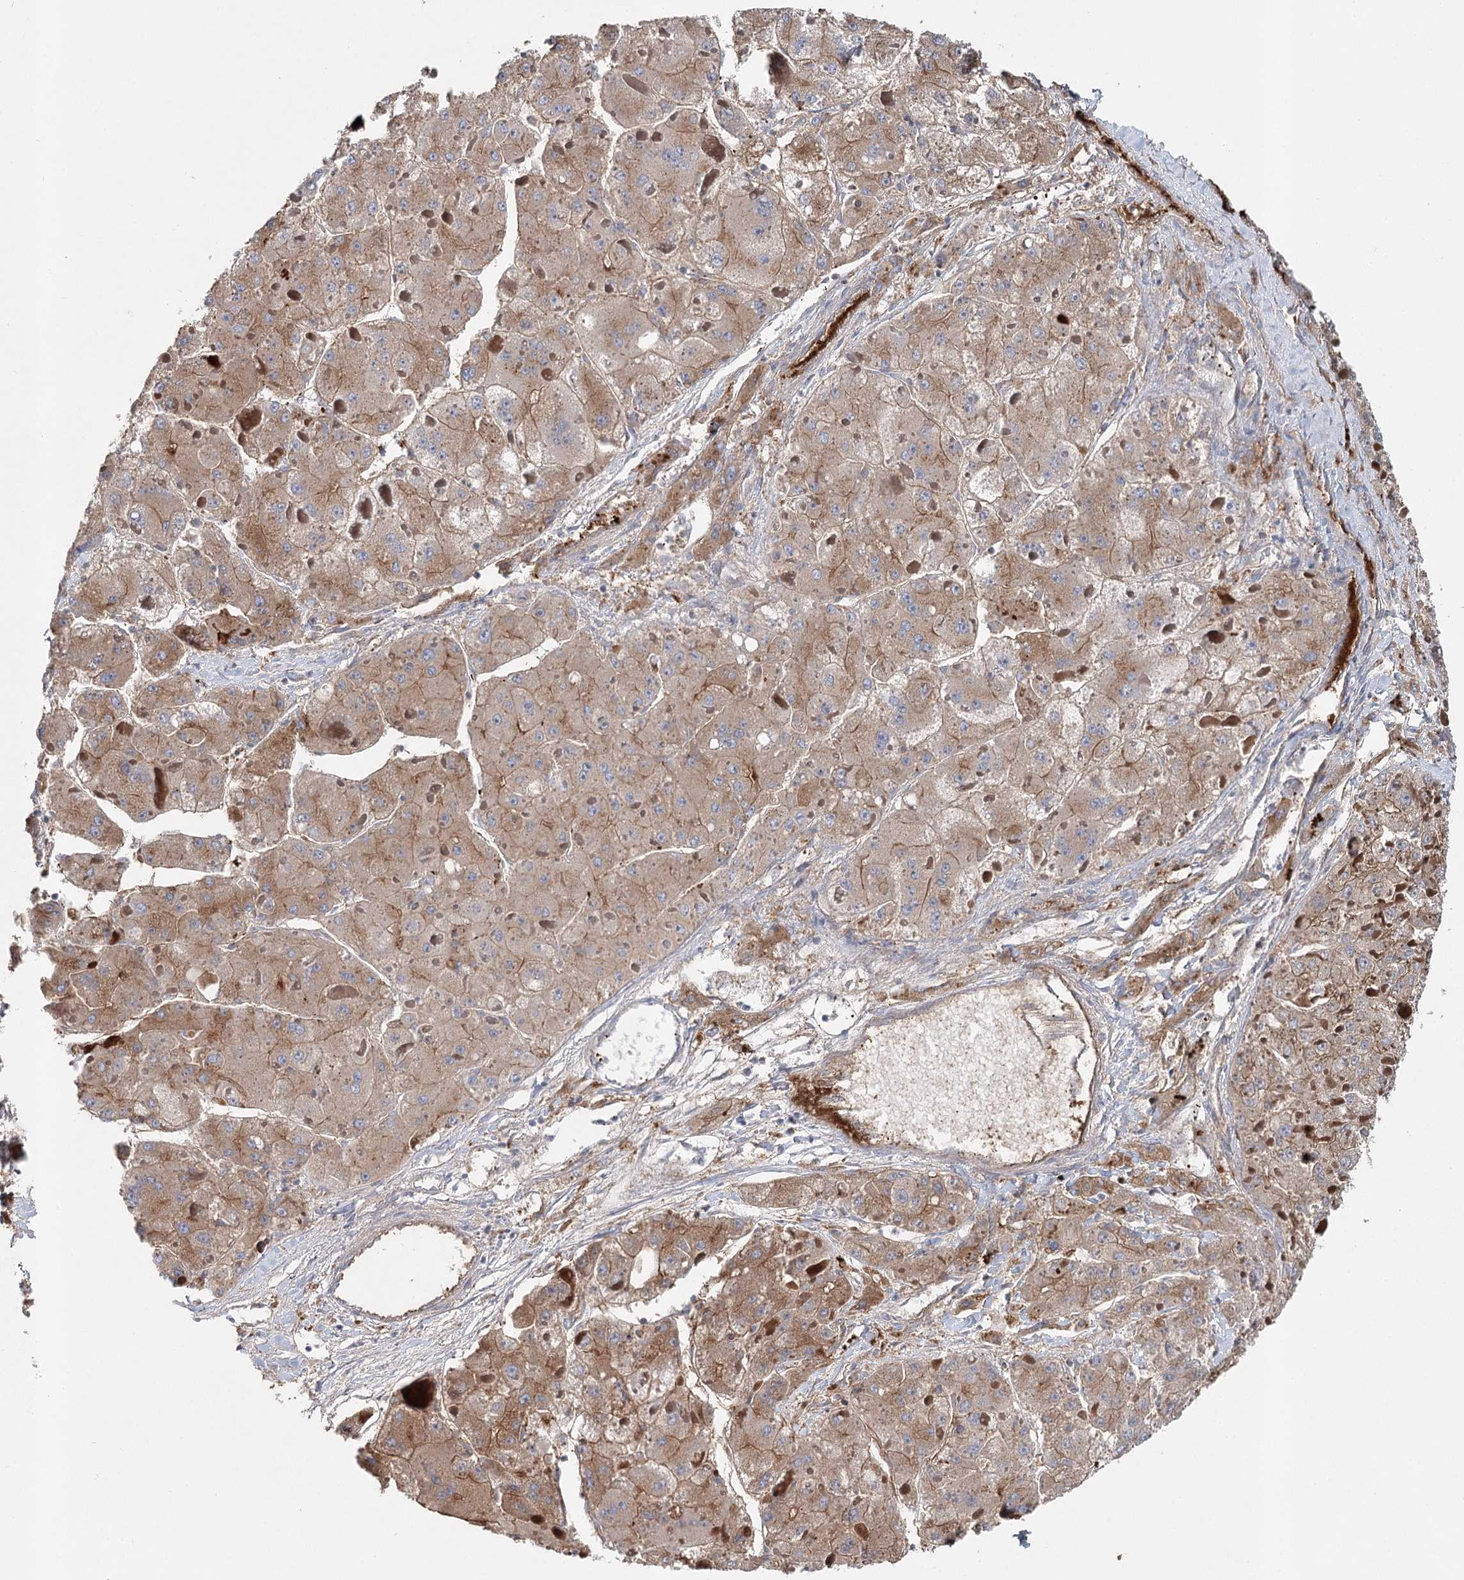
{"staining": {"intensity": "moderate", "quantity": "25%-75%", "location": "cytoplasmic/membranous"}, "tissue": "liver cancer", "cell_type": "Tumor cells", "image_type": "cancer", "snomed": [{"axis": "morphology", "description": "Carcinoma, Hepatocellular, NOS"}, {"axis": "topography", "description": "Liver"}], "caption": "Immunohistochemical staining of human liver cancer exhibits moderate cytoplasmic/membranous protein expression in about 25%-75% of tumor cells. The staining was performed using DAB, with brown indicating positive protein expression. Nuclei are stained blue with hematoxylin.", "gene": "ALKBH8", "patient": {"sex": "female", "age": 73}}